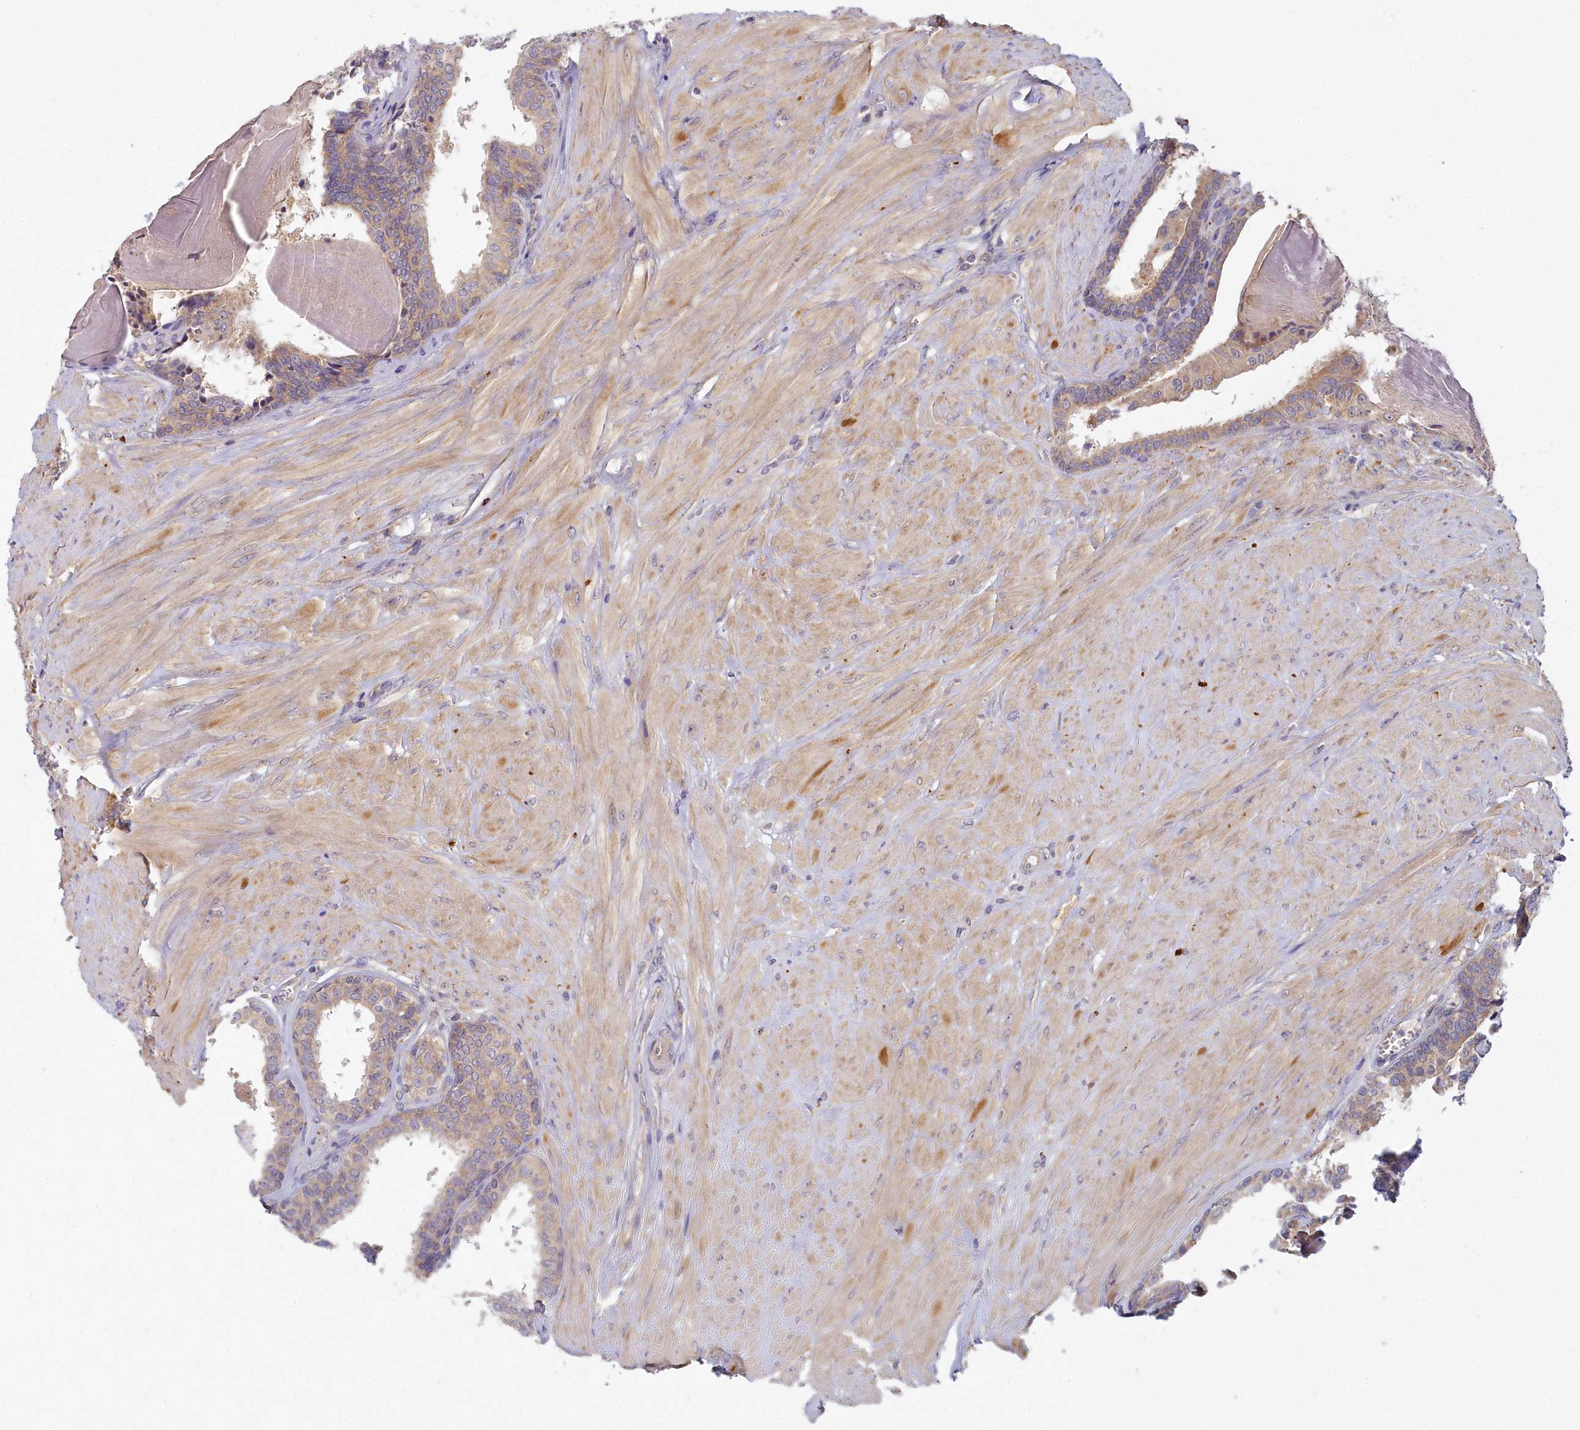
{"staining": {"intensity": "moderate", "quantity": ">75%", "location": "cytoplasmic/membranous"}, "tissue": "prostate cancer", "cell_type": "Tumor cells", "image_type": "cancer", "snomed": [{"axis": "morphology", "description": "Adenocarcinoma, High grade"}, {"axis": "topography", "description": "Prostate"}], "caption": "A medium amount of moderate cytoplasmic/membranous staining is identified in about >75% of tumor cells in prostate cancer tissue.", "gene": "CCDC167", "patient": {"sex": "male", "age": 62}}